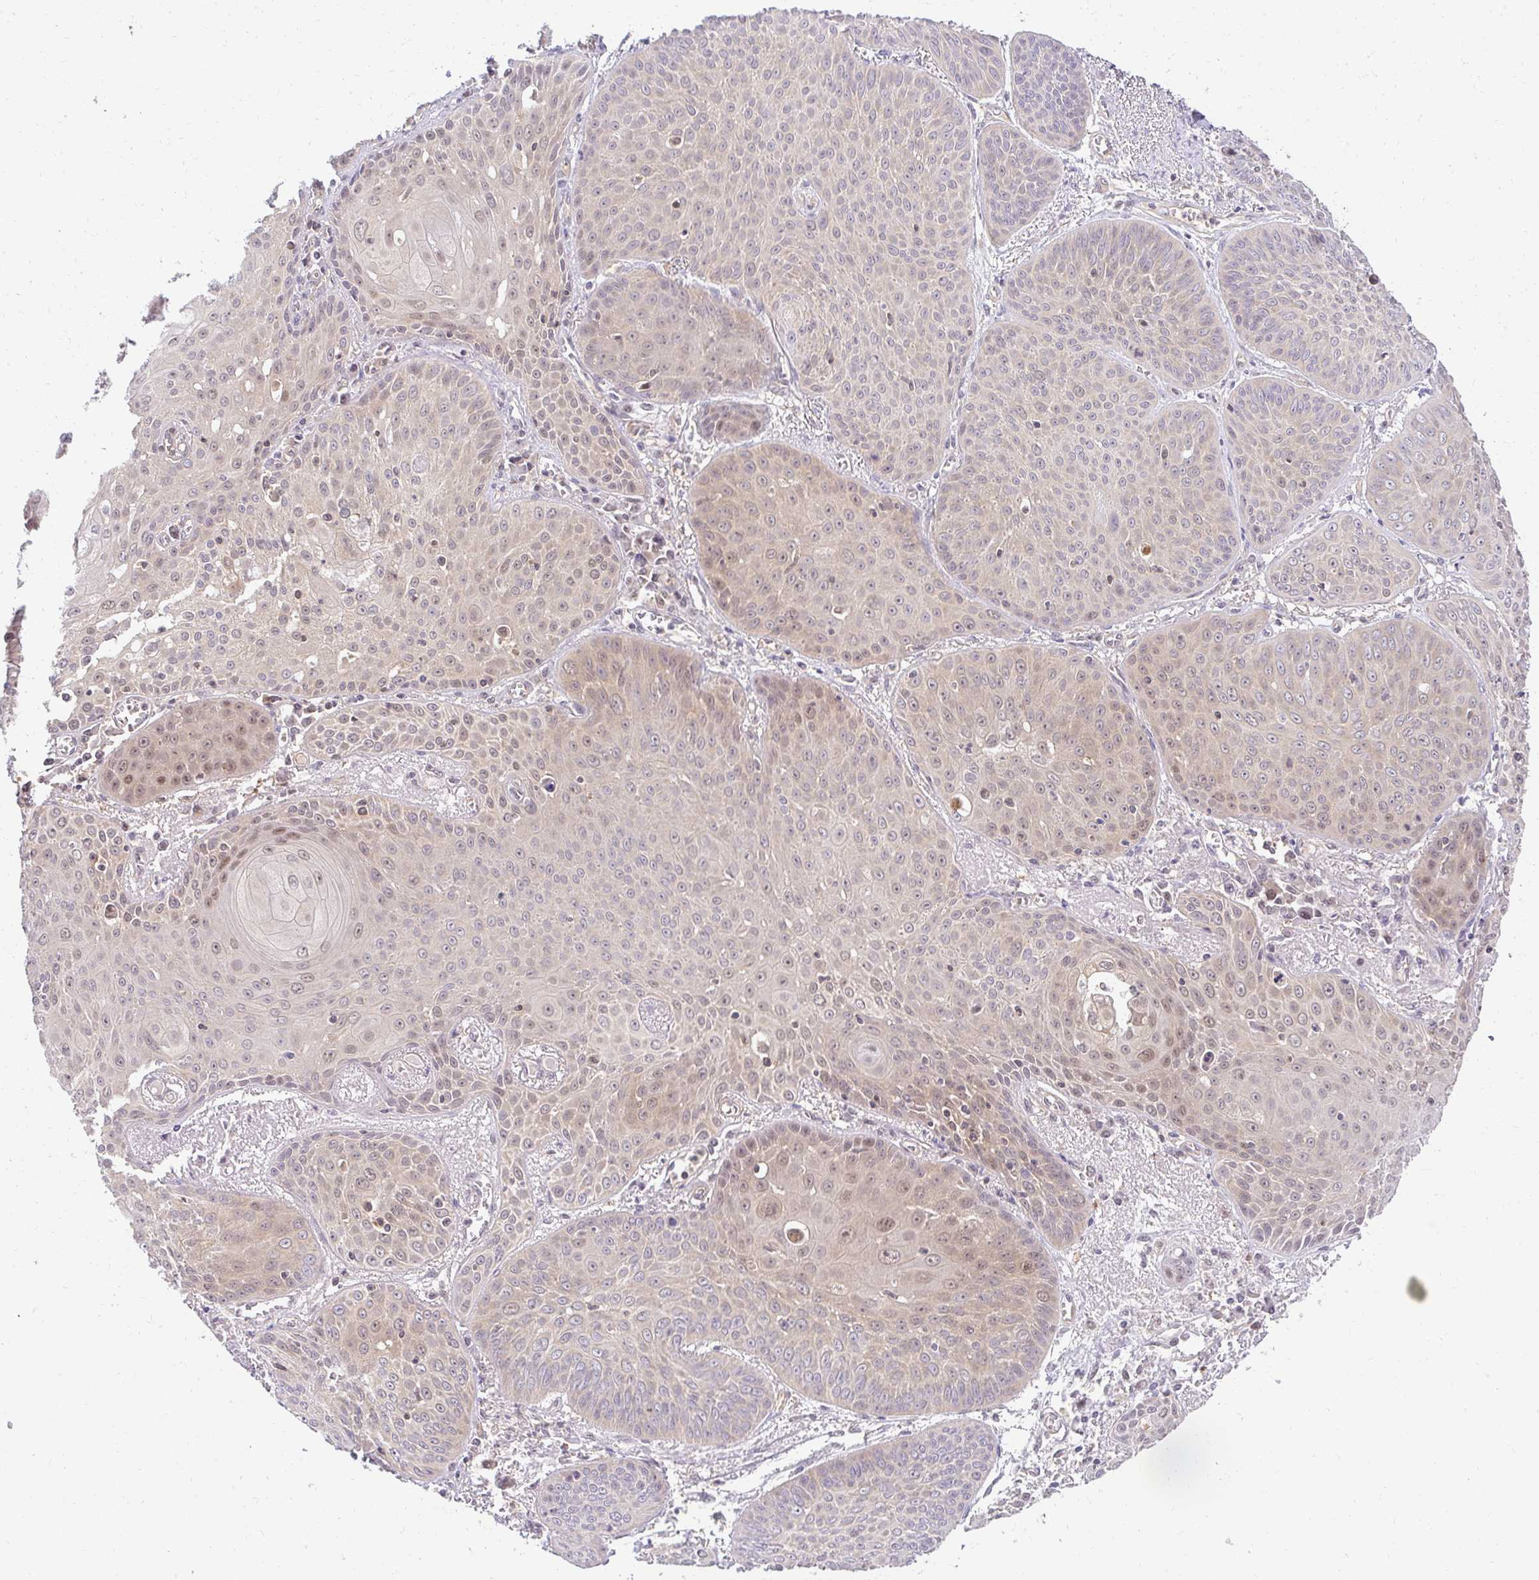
{"staining": {"intensity": "moderate", "quantity": "<25%", "location": "nuclear"}, "tissue": "lung cancer", "cell_type": "Tumor cells", "image_type": "cancer", "snomed": [{"axis": "morphology", "description": "Squamous cell carcinoma, NOS"}, {"axis": "topography", "description": "Lung"}], "caption": "Immunohistochemical staining of human lung cancer (squamous cell carcinoma) demonstrates moderate nuclear protein staining in approximately <25% of tumor cells.", "gene": "PSMA4", "patient": {"sex": "male", "age": 74}}